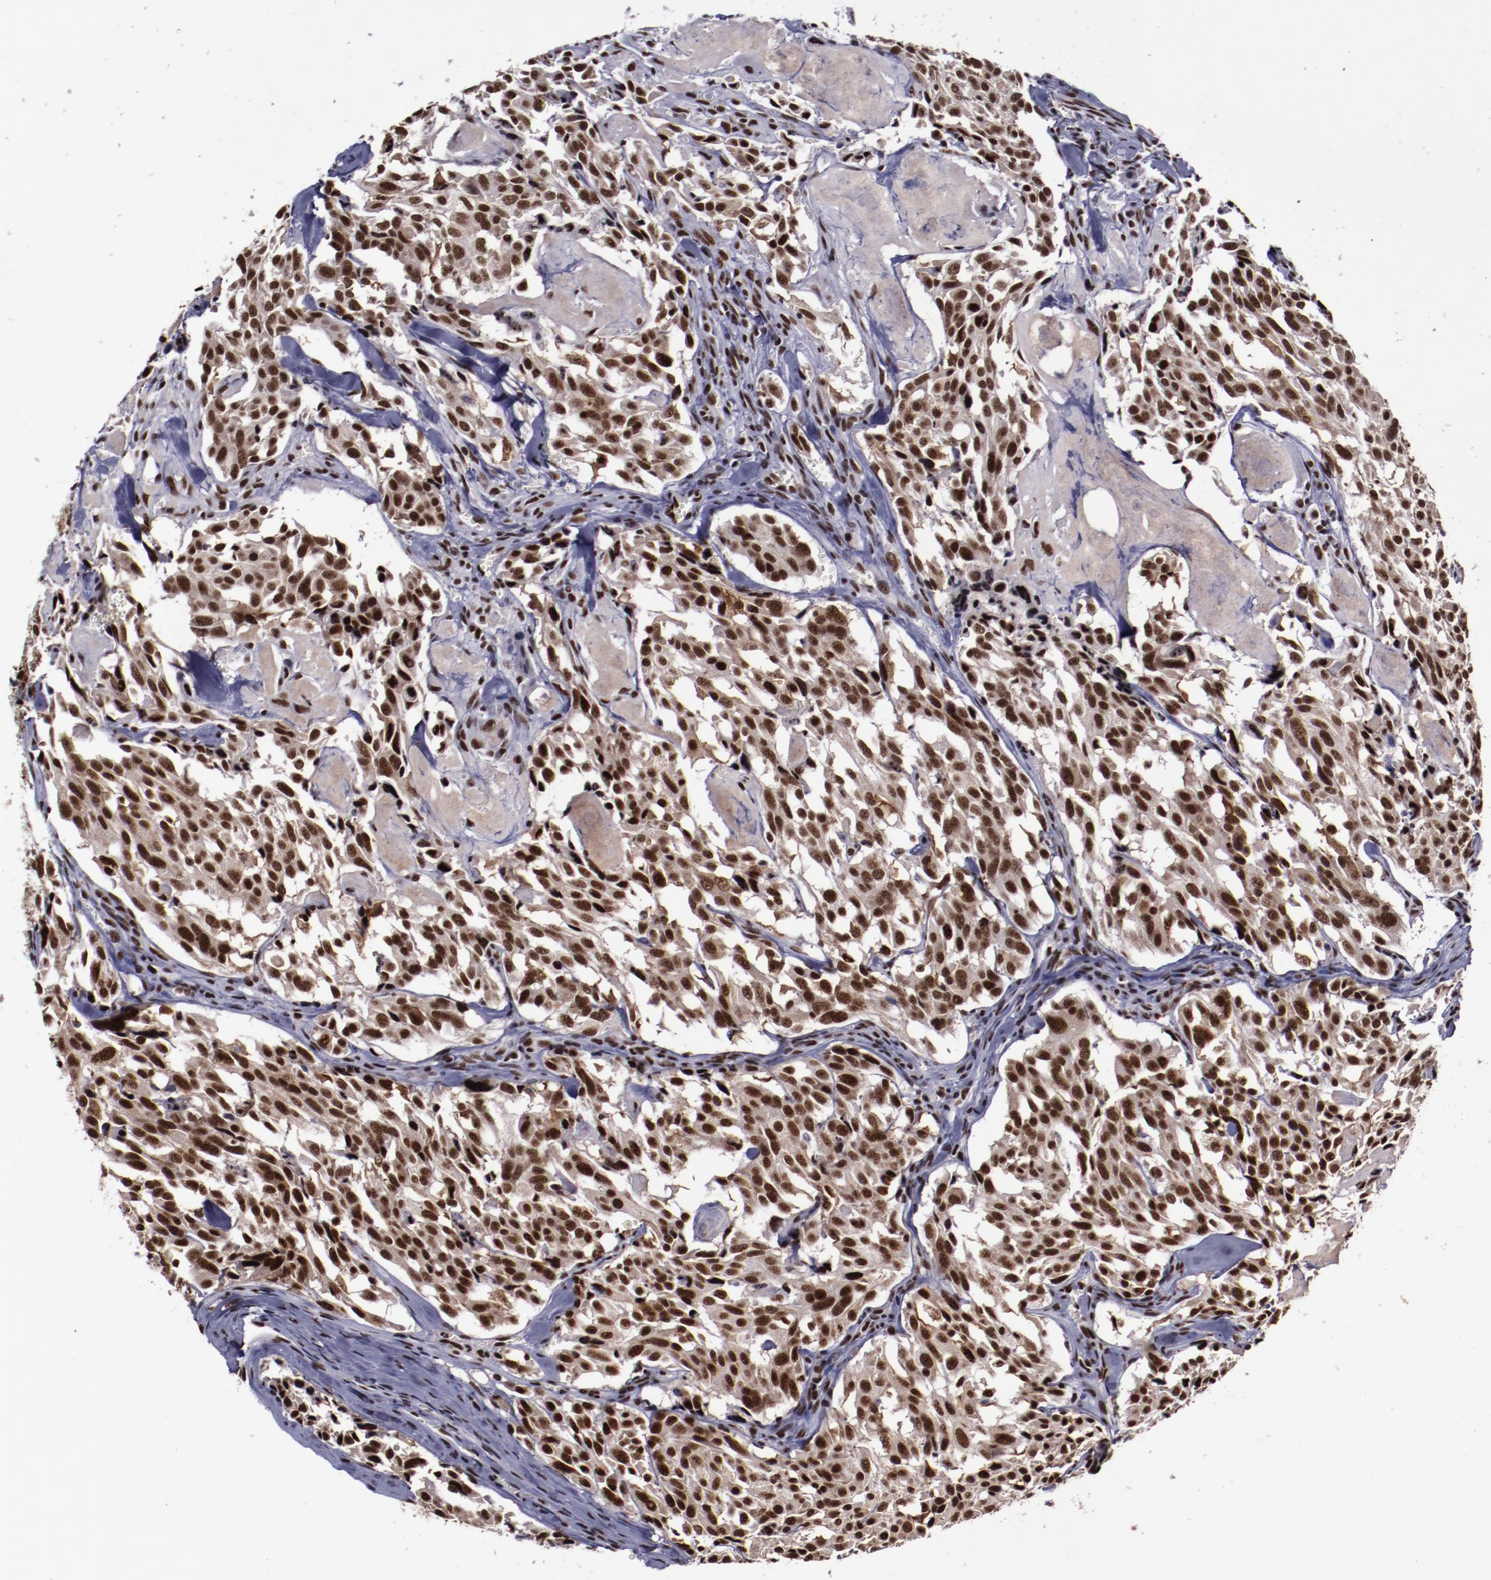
{"staining": {"intensity": "strong", "quantity": ">75%", "location": "nuclear"}, "tissue": "thyroid cancer", "cell_type": "Tumor cells", "image_type": "cancer", "snomed": [{"axis": "morphology", "description": "Carcinoma, NOS"}, {"axis": "morphology", "description": "Carcinoid, malignant, NOS"}, {"axis": "topography", "description": "Thyroid gland"}], "caption": "DAB (3,3'-diaminobenzidine) immunohistochemical staining of thyroid carcinoma exhibits strong nuclear protein staining in approximately >75% of tumor cells.", "gene": "ERH", "patient": {"sex": "male", "age": 33}}